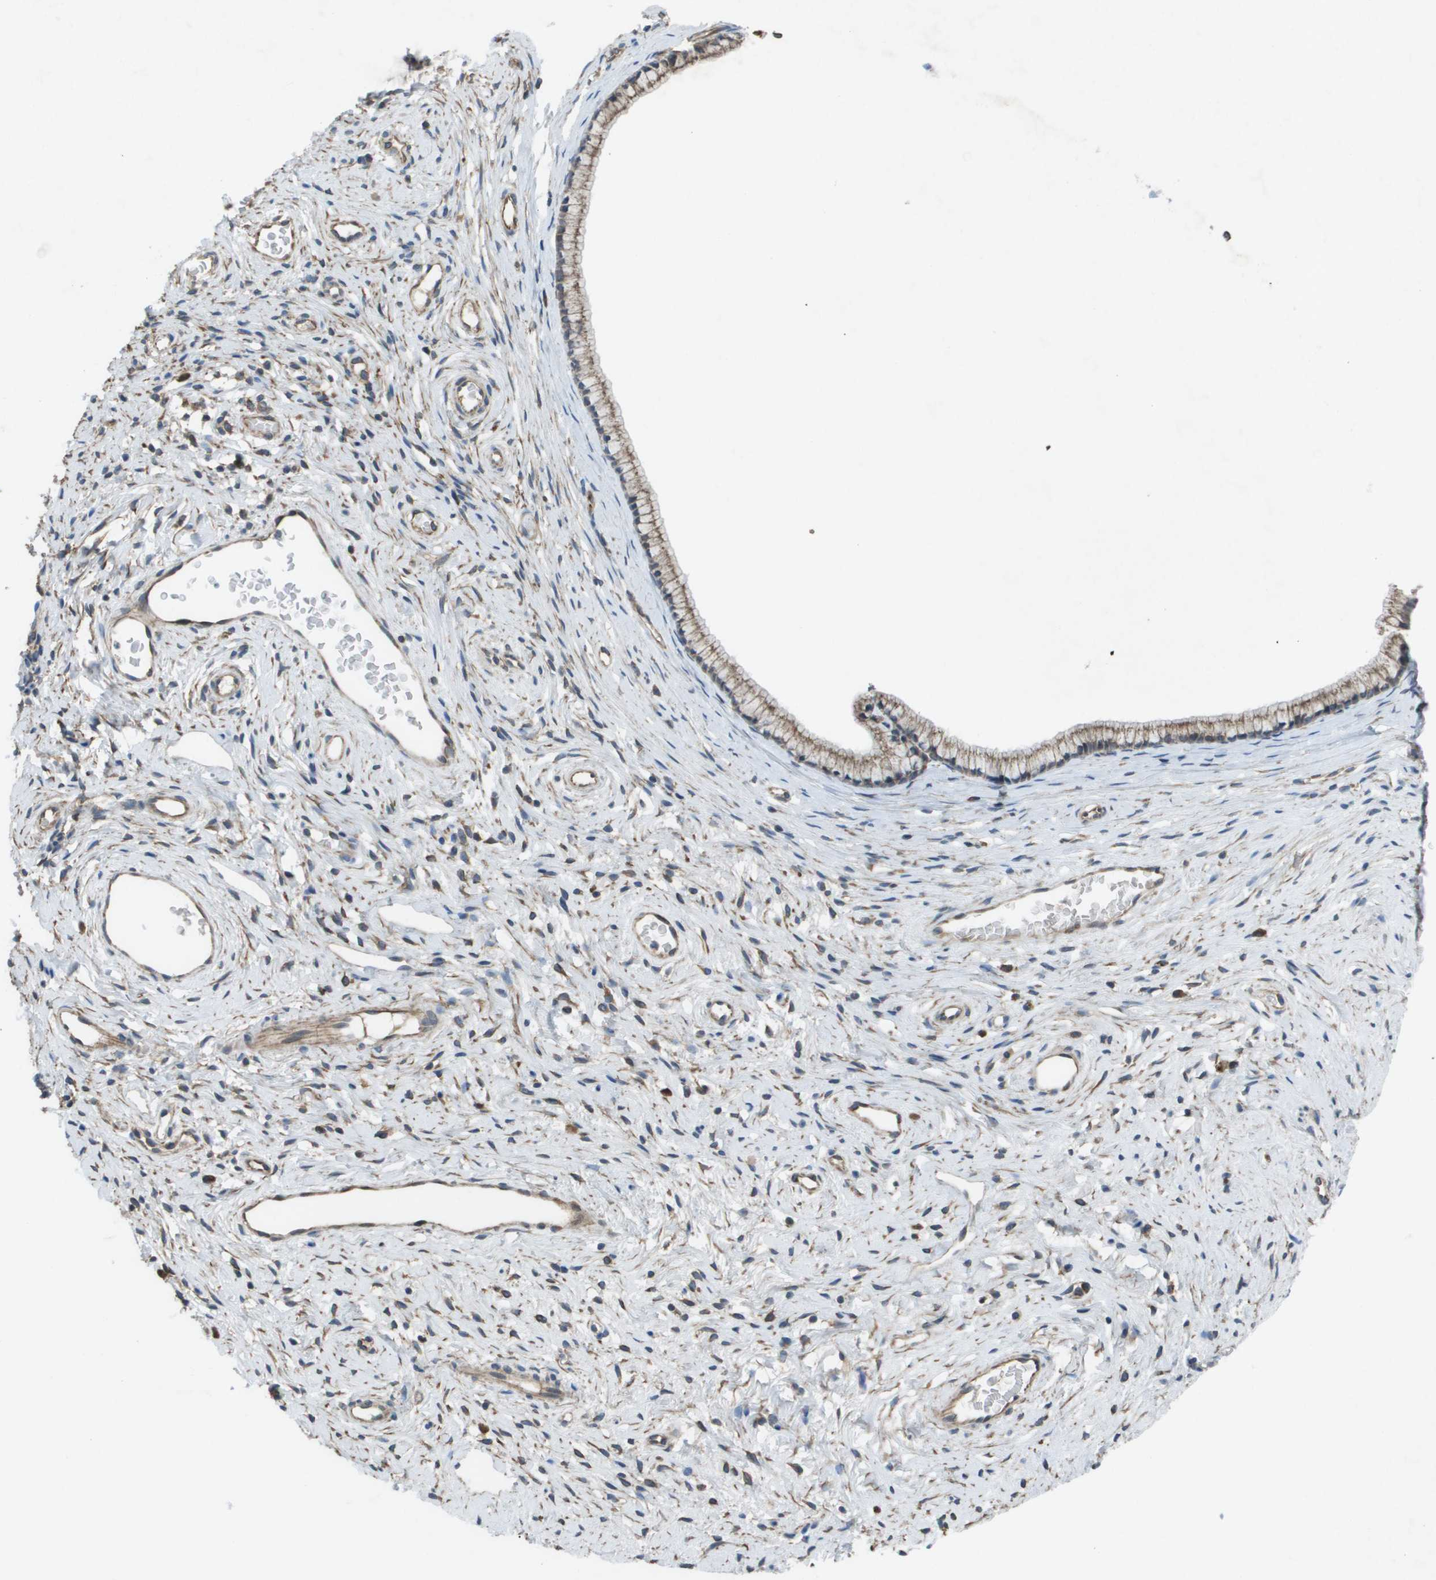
{"staining": {"intensity": "weak", "quantity": ">75%", "location": "cytoplasmic/membranous"}, "tissue": "cervix", "cell_type": "Glandular cells", "image_type": "normal", "snomed": [{"axis": "morphology", "description": "Normal tissue, NOS"}, {"axis": "topography", "description": "Cervix"}], "caption": "Cervix stained for a protein shows weak cytoplasmic/membranous positivity in glandular cells.", "gene": "CLCN2", "patient": {"sex": "female", "age": 77}}